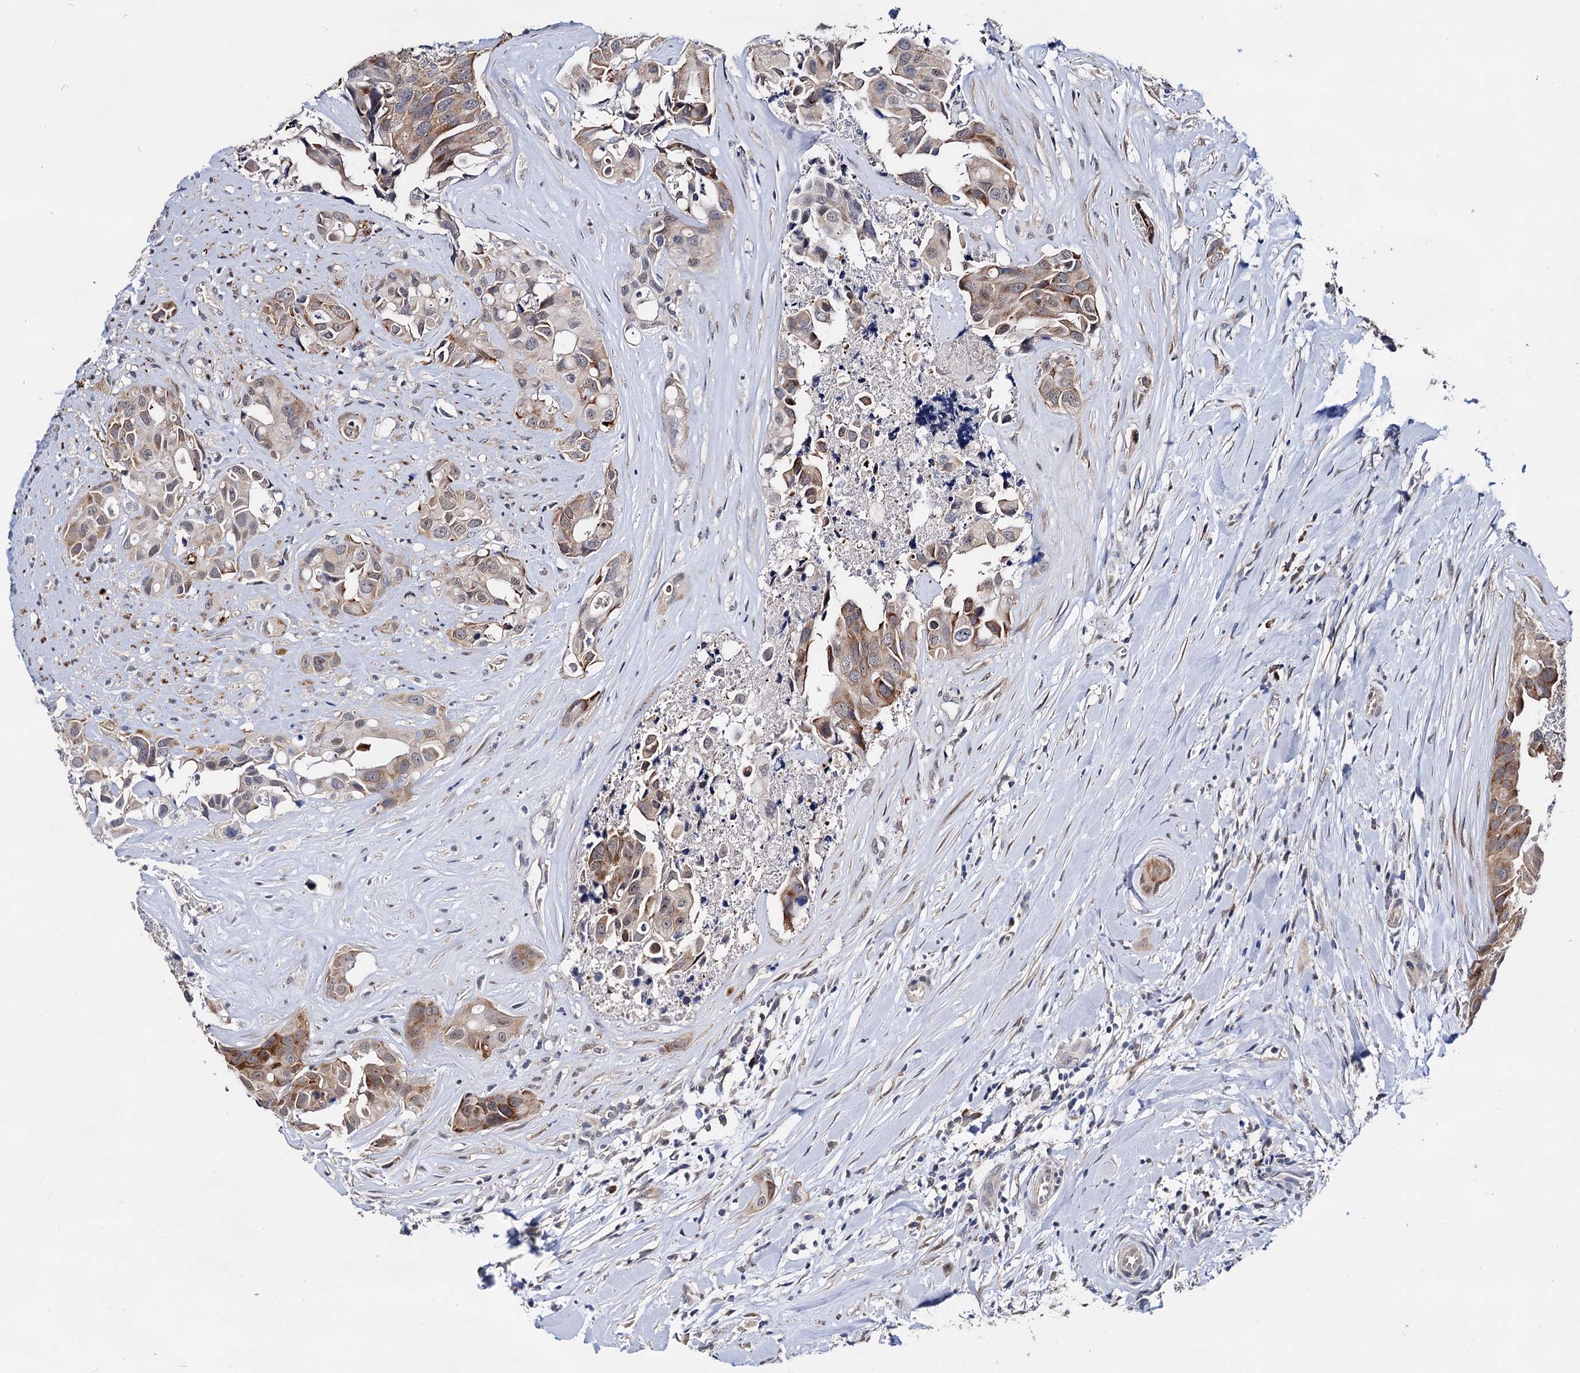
{"staining": {"intensity": "moderate", "quantity": "25%-75%", "location": "cytoplasmic/membranous"}, "tissue": "head and neck cancer", "cell_type": "Tumor cells", "image_type": "cancer", "snomed": [{"axis": "morphology", "description": "Adenocarcinoma, NOS"}, {"axis": "morphology", "description": "Adenocarcinoma, metastatic, NOS"}, {"axis": "topography", "description": "Head-Neck"}], "caption": "Moderate cytoplasmic/membranous protein expression is appreciated in approximately 25%-75% of tumor cells in metastatic adenocarcinoma (head and neck).", "gene": "CAPRIN2", "patient": {"sex": "male", "age": 75}}